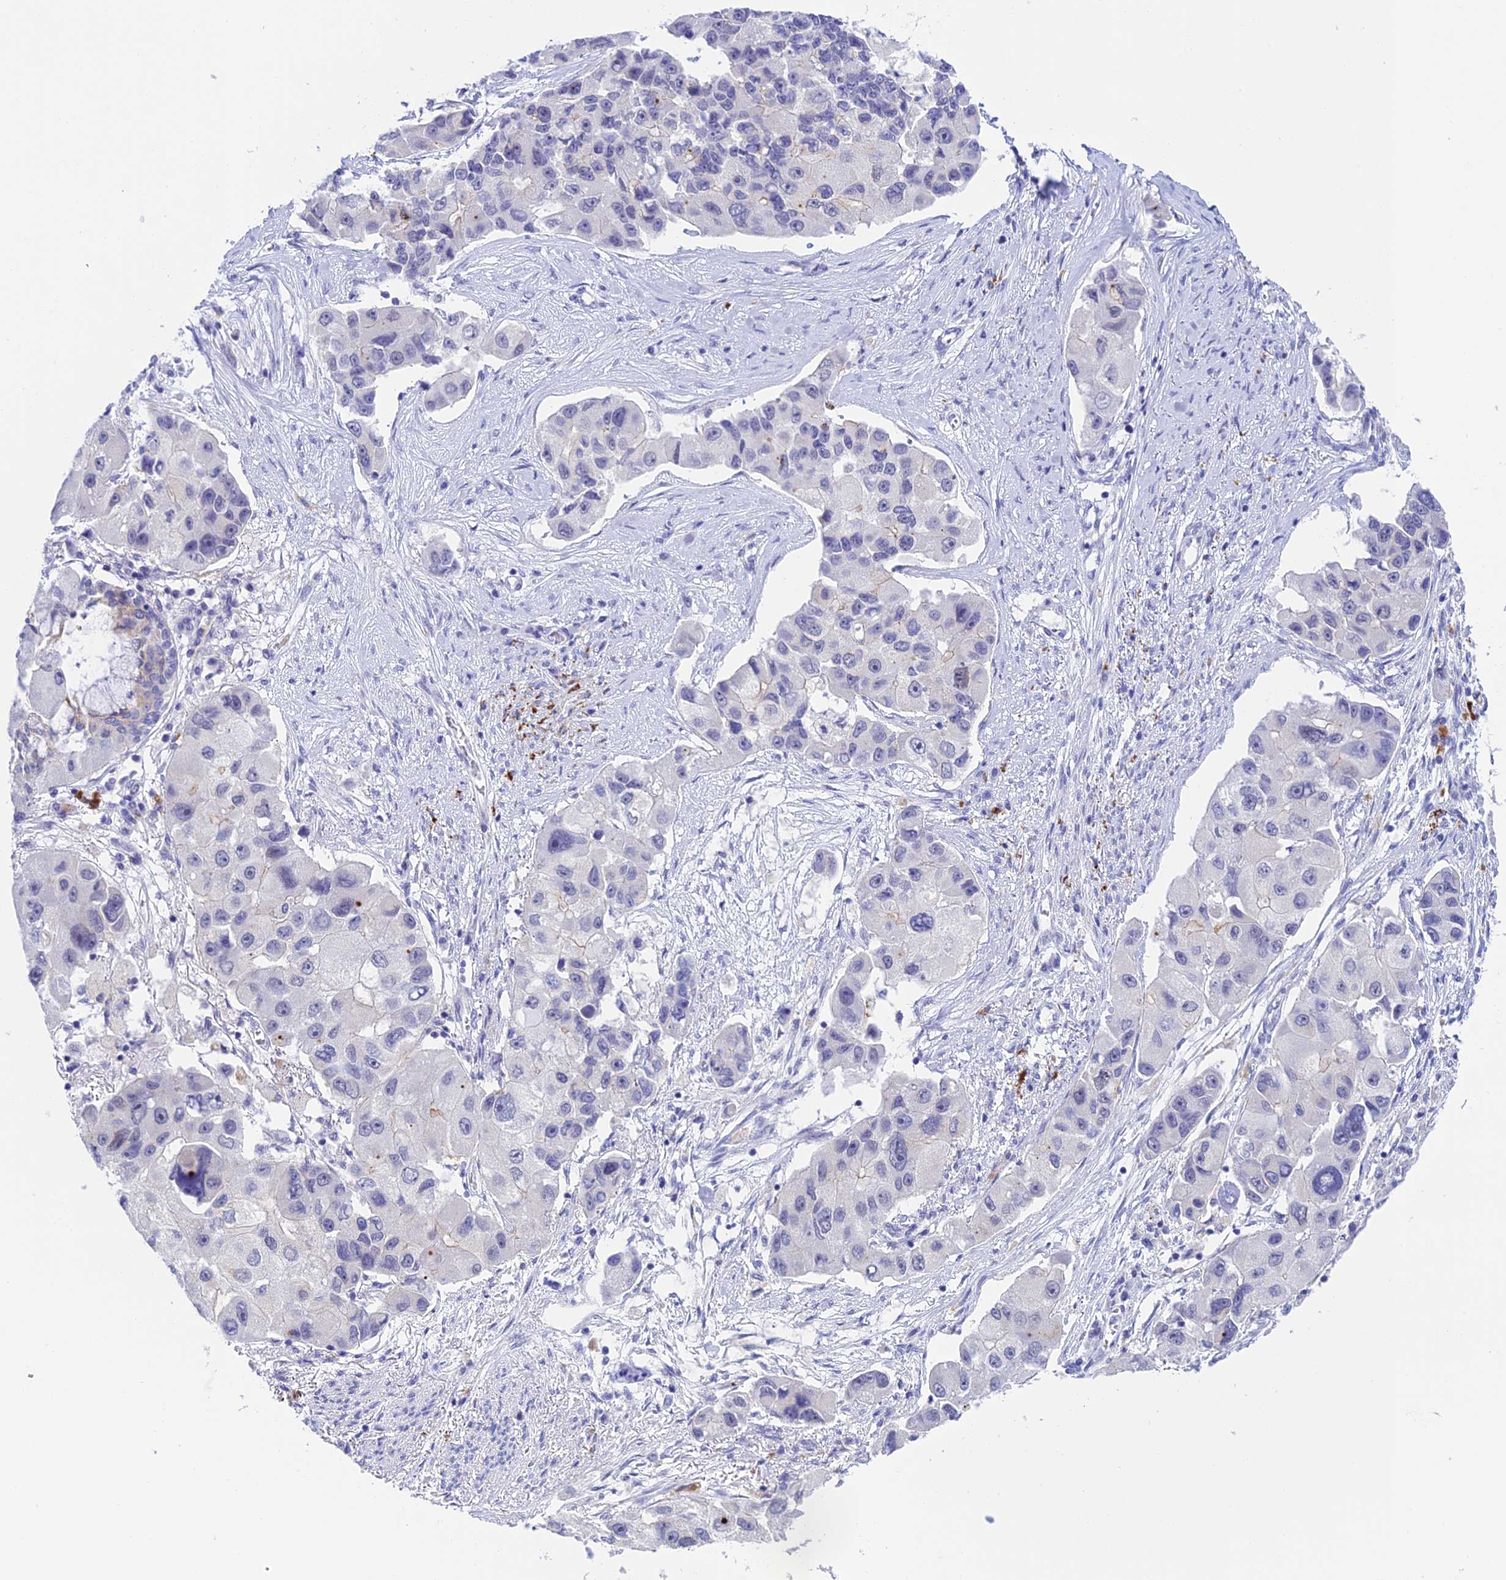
{"staining": {"intensity": "negative", "quantity": "none", "location": "none"}, "tissue": "lung cancer", "cell_type": "Tumor cells", "image_type": "cancer", "snomed": [{"axis": "morphology", "description": "Adenocarcinoma, NOS"}, {"axis": "topography", "description": "Lung"}], "caption": "An immunohistochemistry (IHC) photomicrograph of lung cancer is shown. There is no staining in tumor cells of lung cancer.", "gene": "RASGEF1B", "patient": {"sex": "female", "age": 54}}